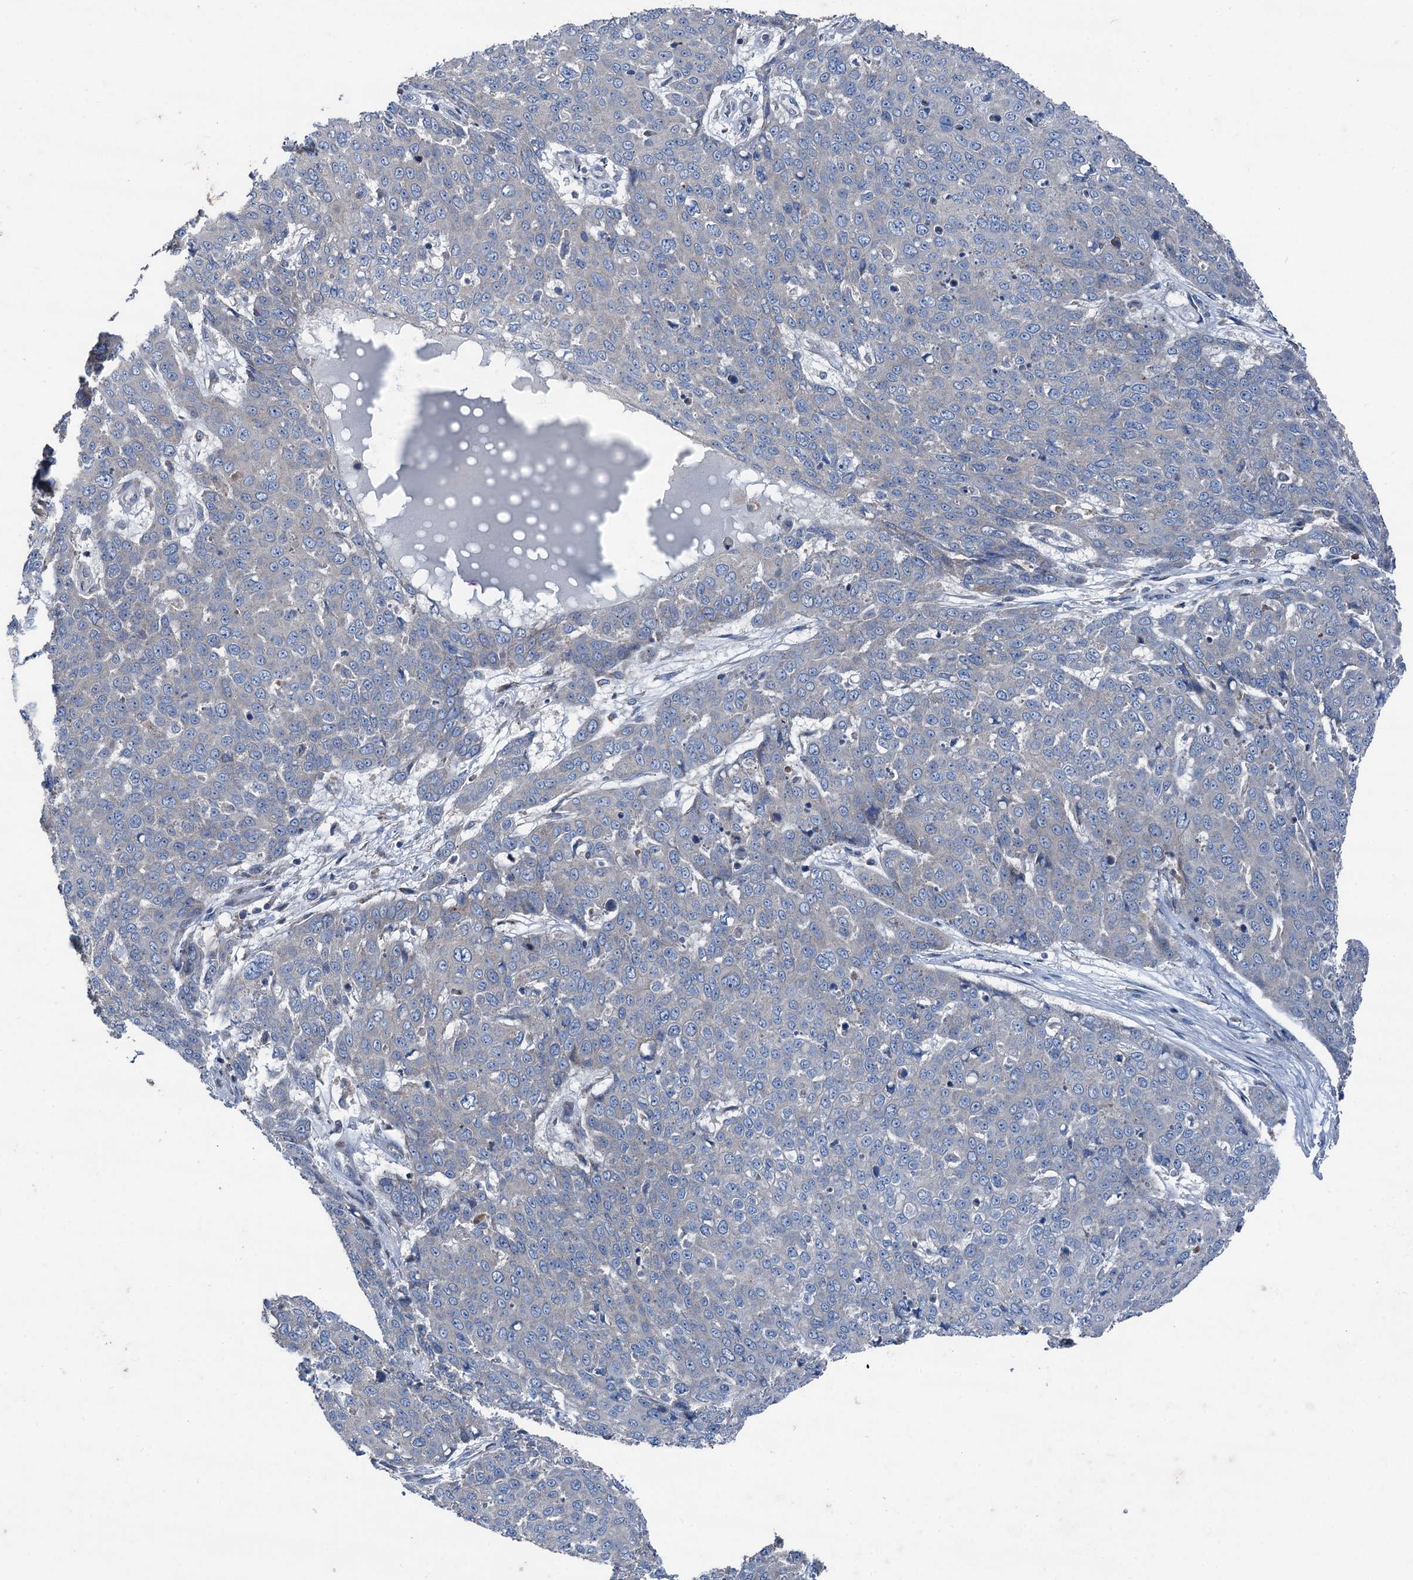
{"staining": {"intensity": "negative", "quantity": "none", "location": "none"}, "tissue": "skin cancer", "cell_type": "Tumor cells", "image_type": "cancer", "snomed": [{"axis": "morphology", "description": "Squamous cell carcinoma, NOS"}, {"axis": "topography", "description": "Skin"}], "caption": "Immunohistochemical staining of squamous cell carcinoma (skin) exhibits no significant staining in tumor cells. Nuclei are stained in blue.", "gene": "RUFY1", "patient": {"sex": "male", "age": 71}}